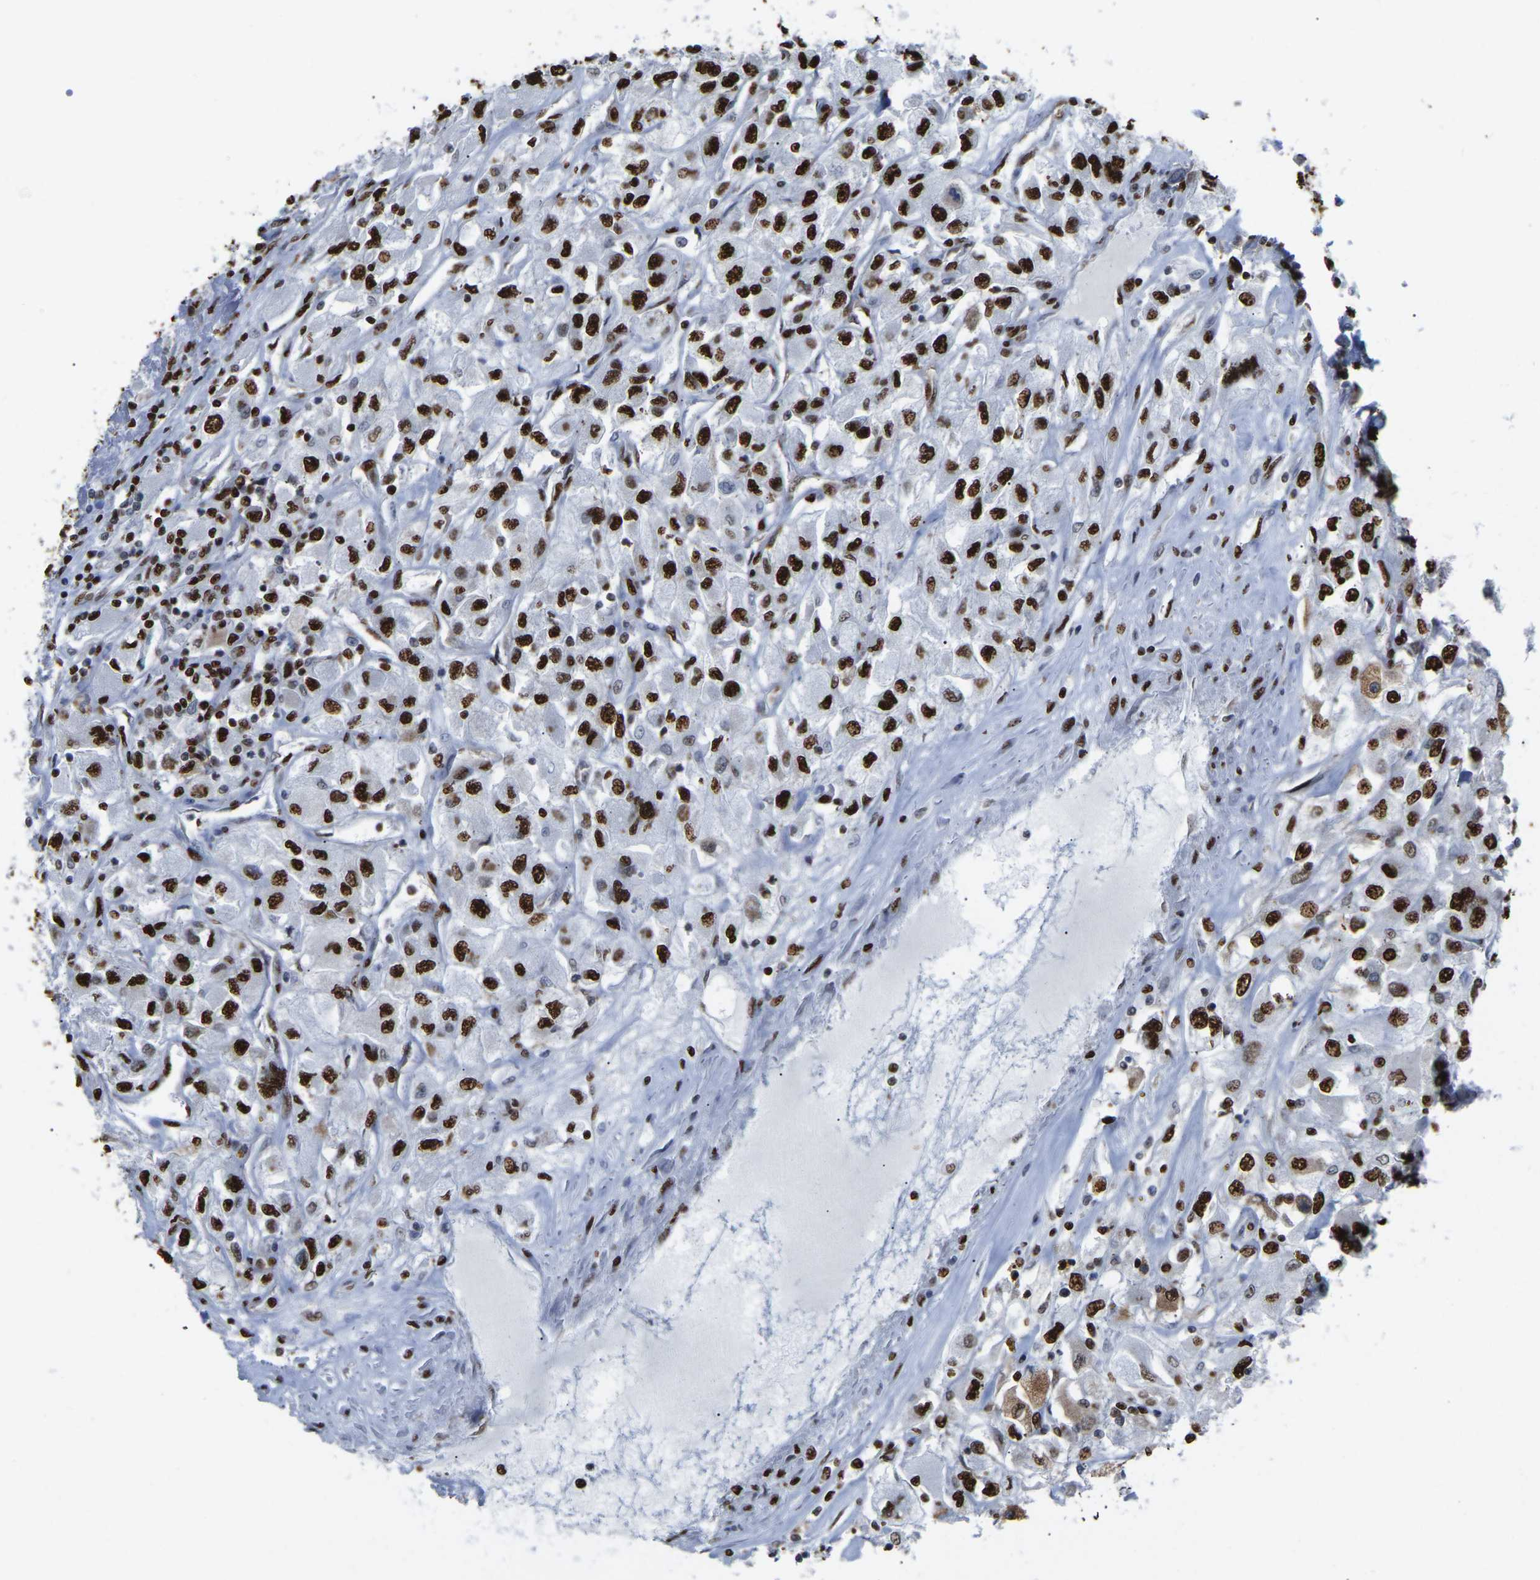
{"staining": {"intensity": "strong", "quantity": ">75%", "location": "nuclear"}, "tissue": "renal cancer", "cell_type": "Tumor cells", "image_type": "cancer", "snomed": [{"axis": "morphology", "description": "Adenocarcinoma, NOS"}, {"axis": "topography", "description": "Kidney"}], "caption": "Renal cancer stained for a protein (brown) displays strong nuclear positive staining in approximately >75% of tumor cells.", "gene": "RBL2", "patient": {"sex": "female", "age": 52}}